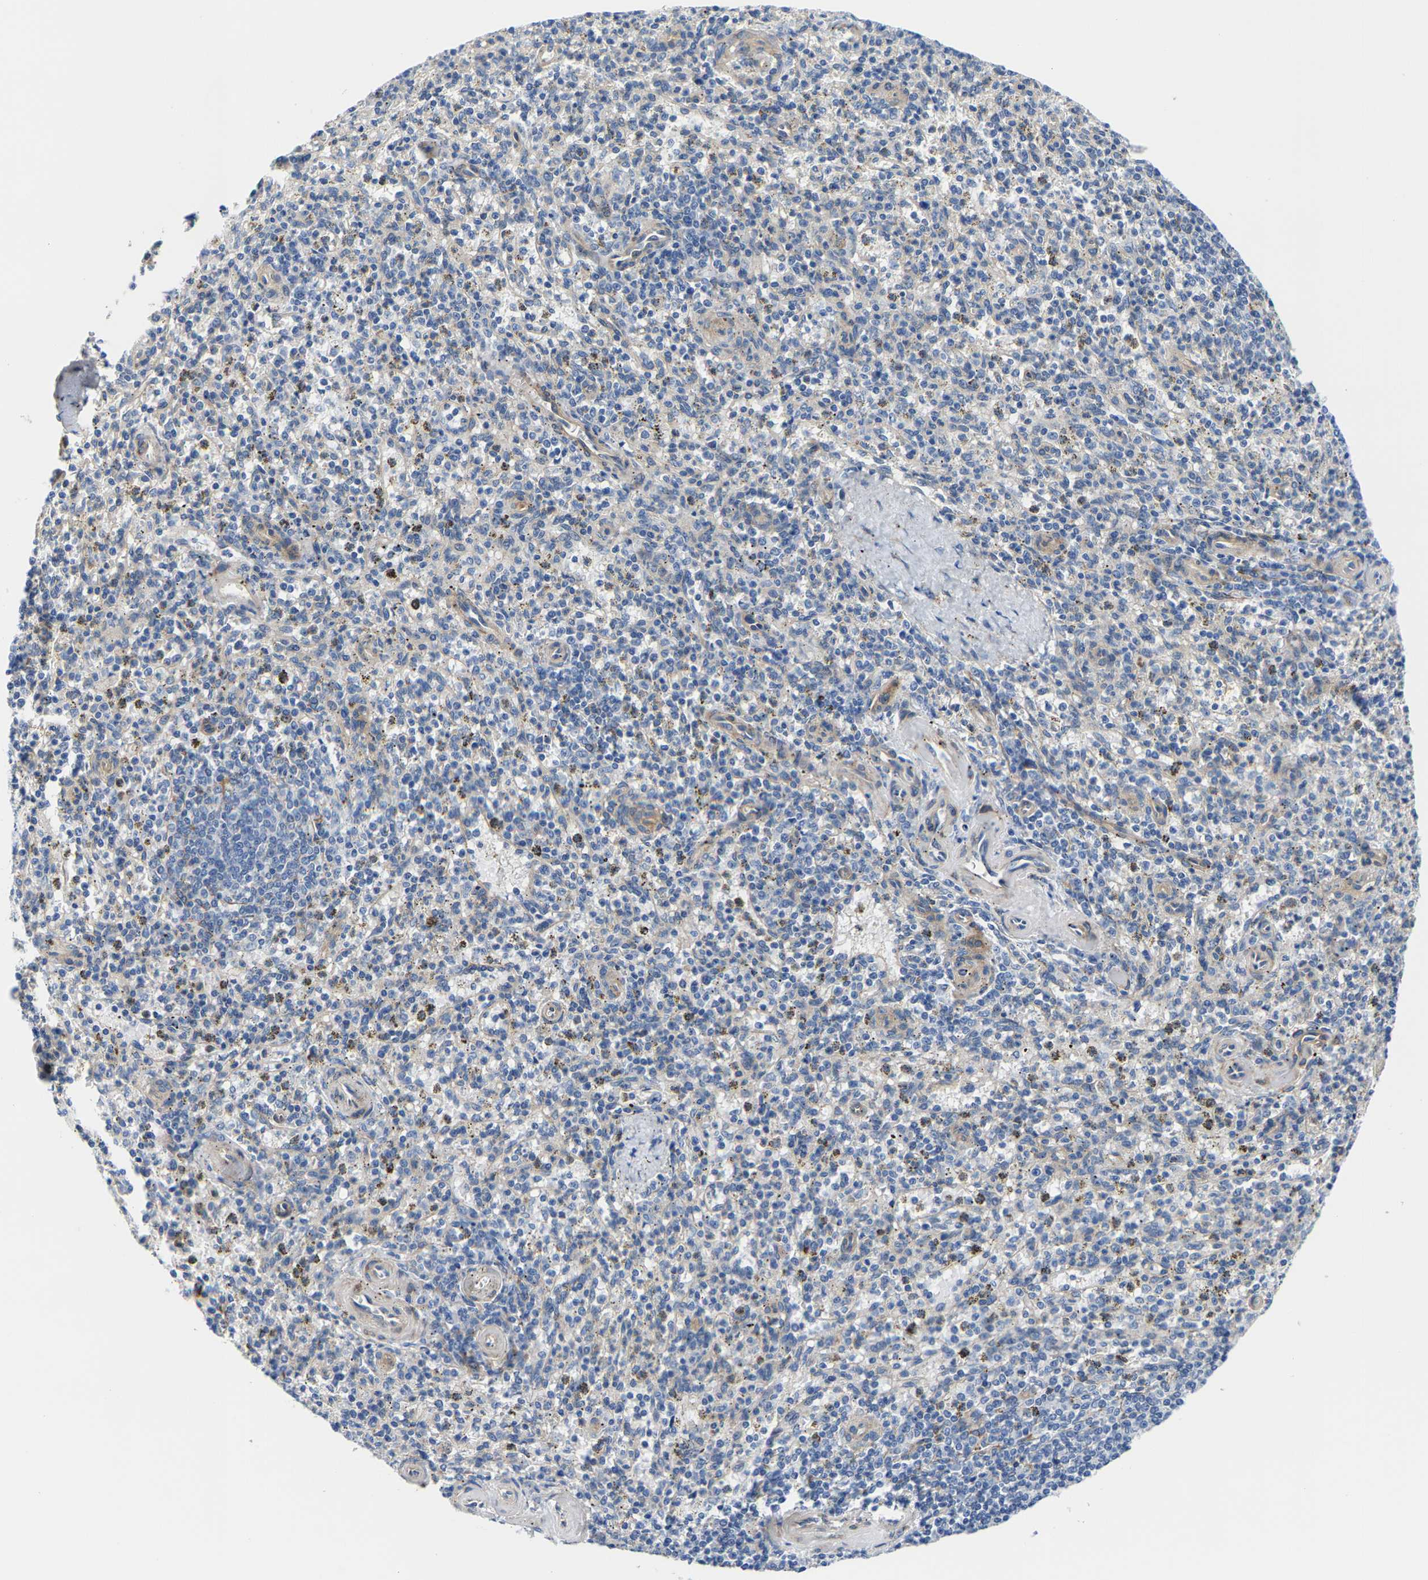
{"staining": {"intensity": "negative", "quantity": "none", "location": "none"}, "tissue": "spleen", "cell_type": "Cells in red pulp", "image_type": "normal", "snomed": [{"axis": "morphology", "description": "Normal tissue, NOS"}, {"axis": "topography", "description": "Spleen"}], "caption": "High magnification brightfield microscopy of normal spleen stained with DAB (3,3'-diaminobenzidine) (brown) and counterstained with hematoxylin (blue): cells in red pulp show no significant staining. (DAB IHC visualized using brightfield microscopy, high magnification).", "gene": "DSCAM", "patient": {"sex": "male", "age": 72}}